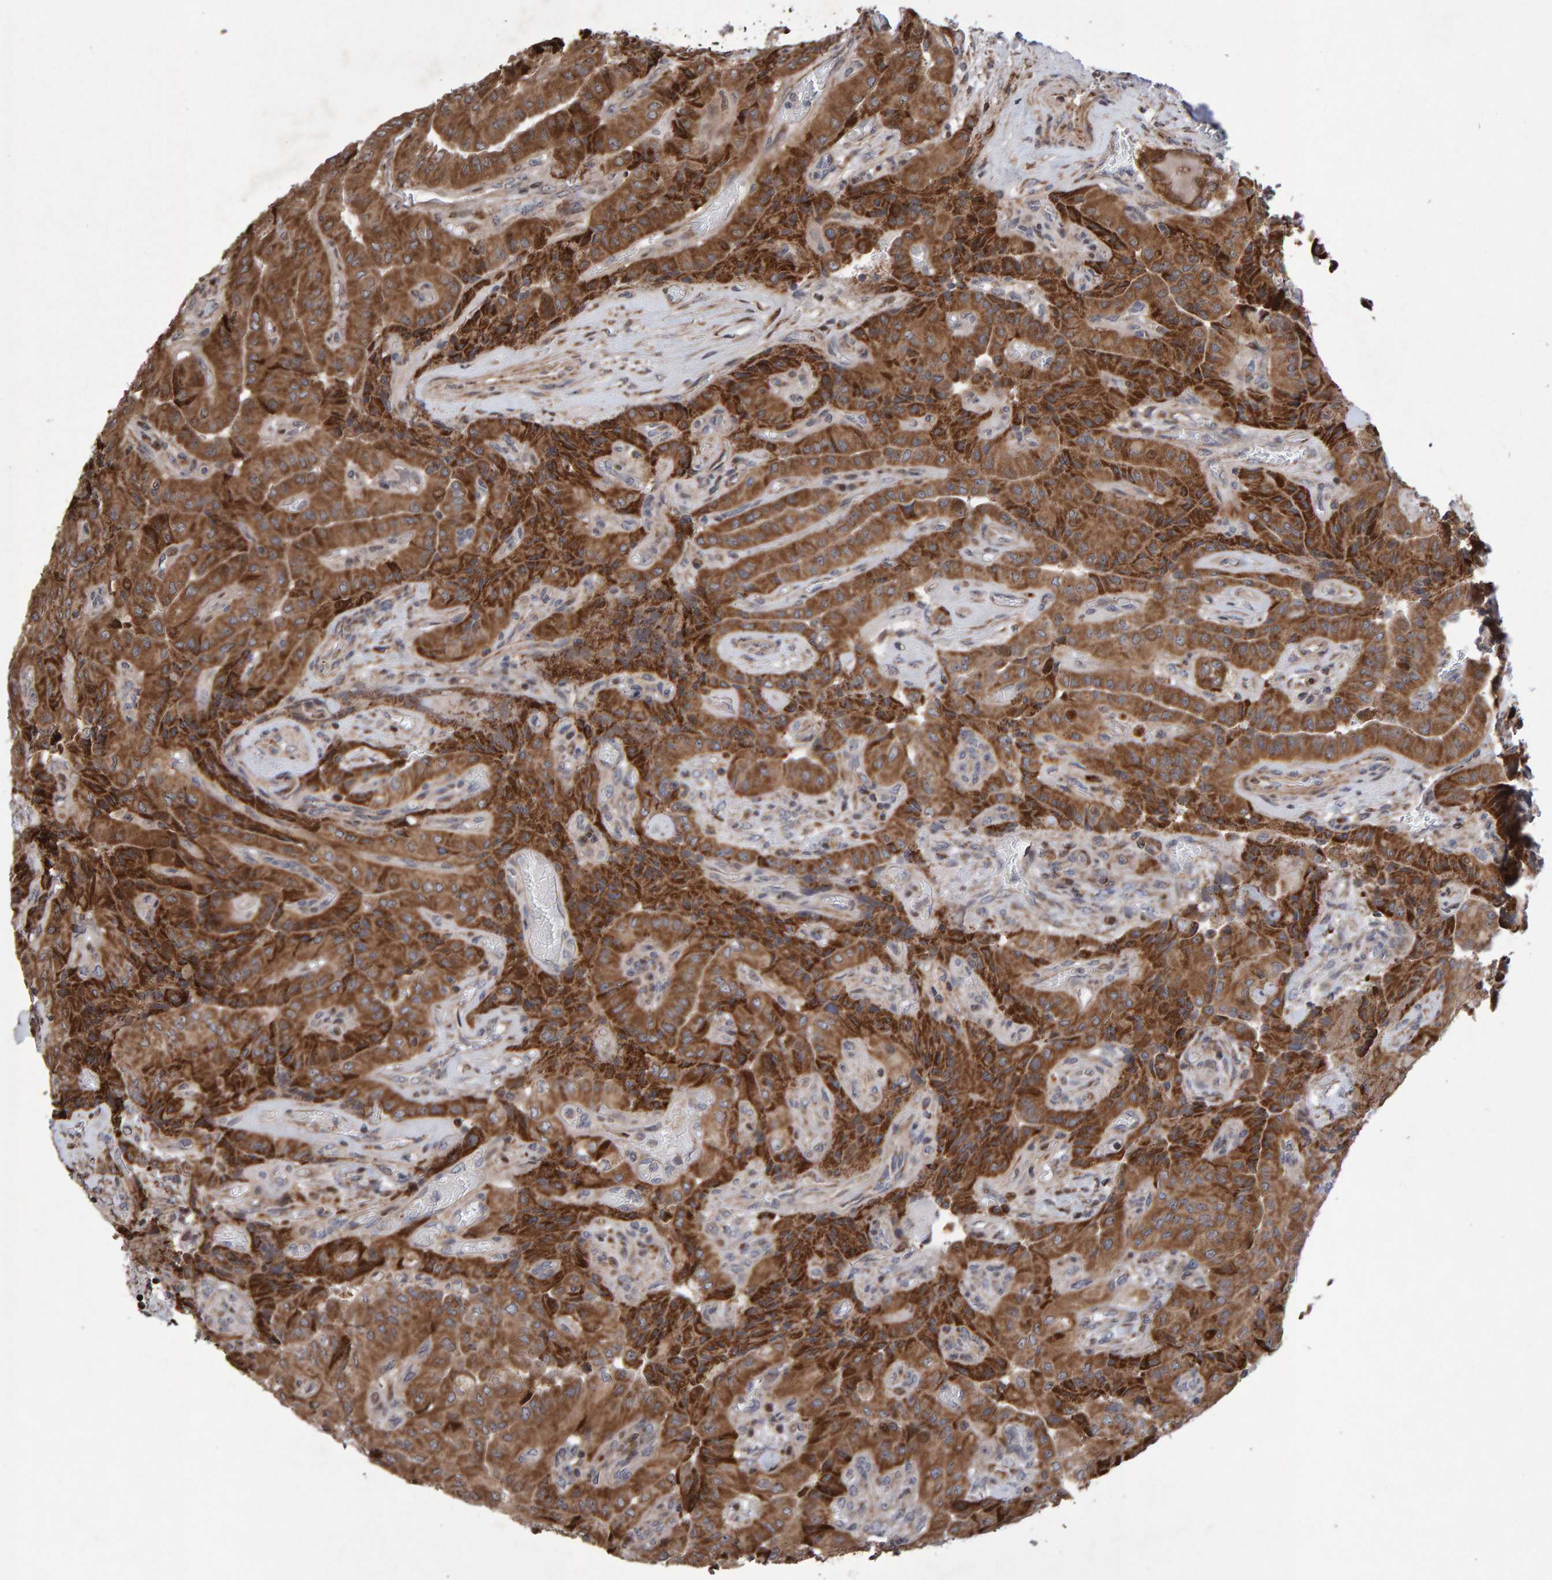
{"staining": {"intensity": "strong", "quantity": ">75%", "location": "cytoplasmic/membranous"}, "tissue": "thyroid cancer", "cell_type": "Tumor cells", "image_type": "cancer", "snomed": [{"axis": "morphology", "description": "Papillary adenocarcinoma, NOS"}, {"axis": "topography", "description": "Thyroid gland"}], "caption": "This histopathology image exhibits IHC staining of human thyroid papillary adenocarcinoma, with high strong cytoplasmic/membranous positivity in about >75% of tumor cells.", "gene": "PECR", "patient": {"sex": "female", "age": 59}}